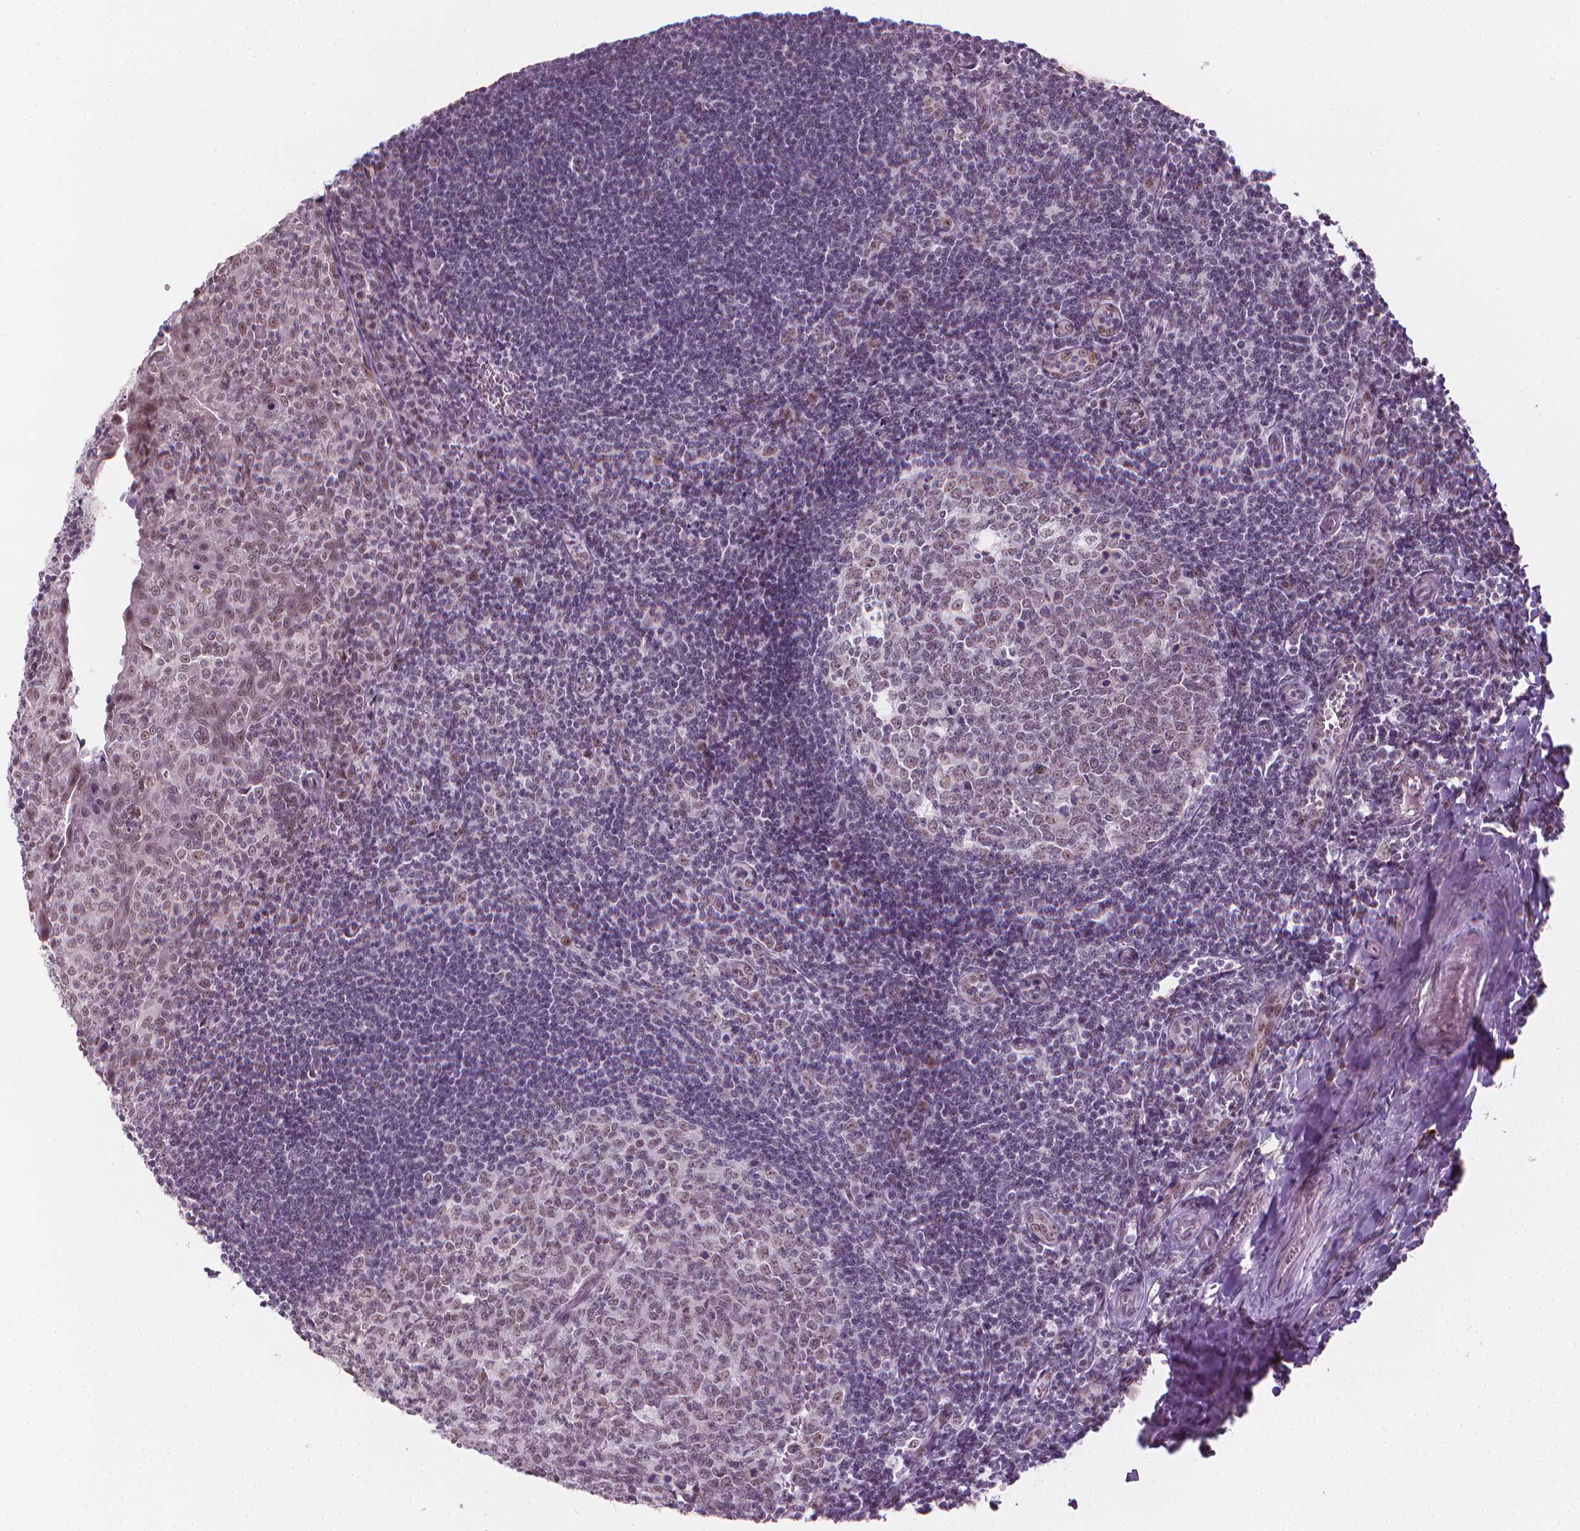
{"staining": {"intensity": "weak", "quantity": "<25%", "location": "nuclear"}, "tissue": "tonsil", "cell_type": "Germinal center cells", "image_type": "normal", "snomed": [{"axis": "morphology", "description": "Normal tissue, NOS"}, {"axis": "morphology", "description": "Inflammation, NOS"}, {"axis": "topography", "description": "Tonsil"}], "caption": "Protein analysis of benign tonsil demonstrates no significant expression in germinal center cells. The staining was performed using DAB (3,3'-diaminobenzidine) to visualize the protein expression in brown, while the nuclei were stained in blue with hematoxylin (Magnification: 20x).", "gene": "CDKN1C", "patient": {"sex": "female", "age": 31}}